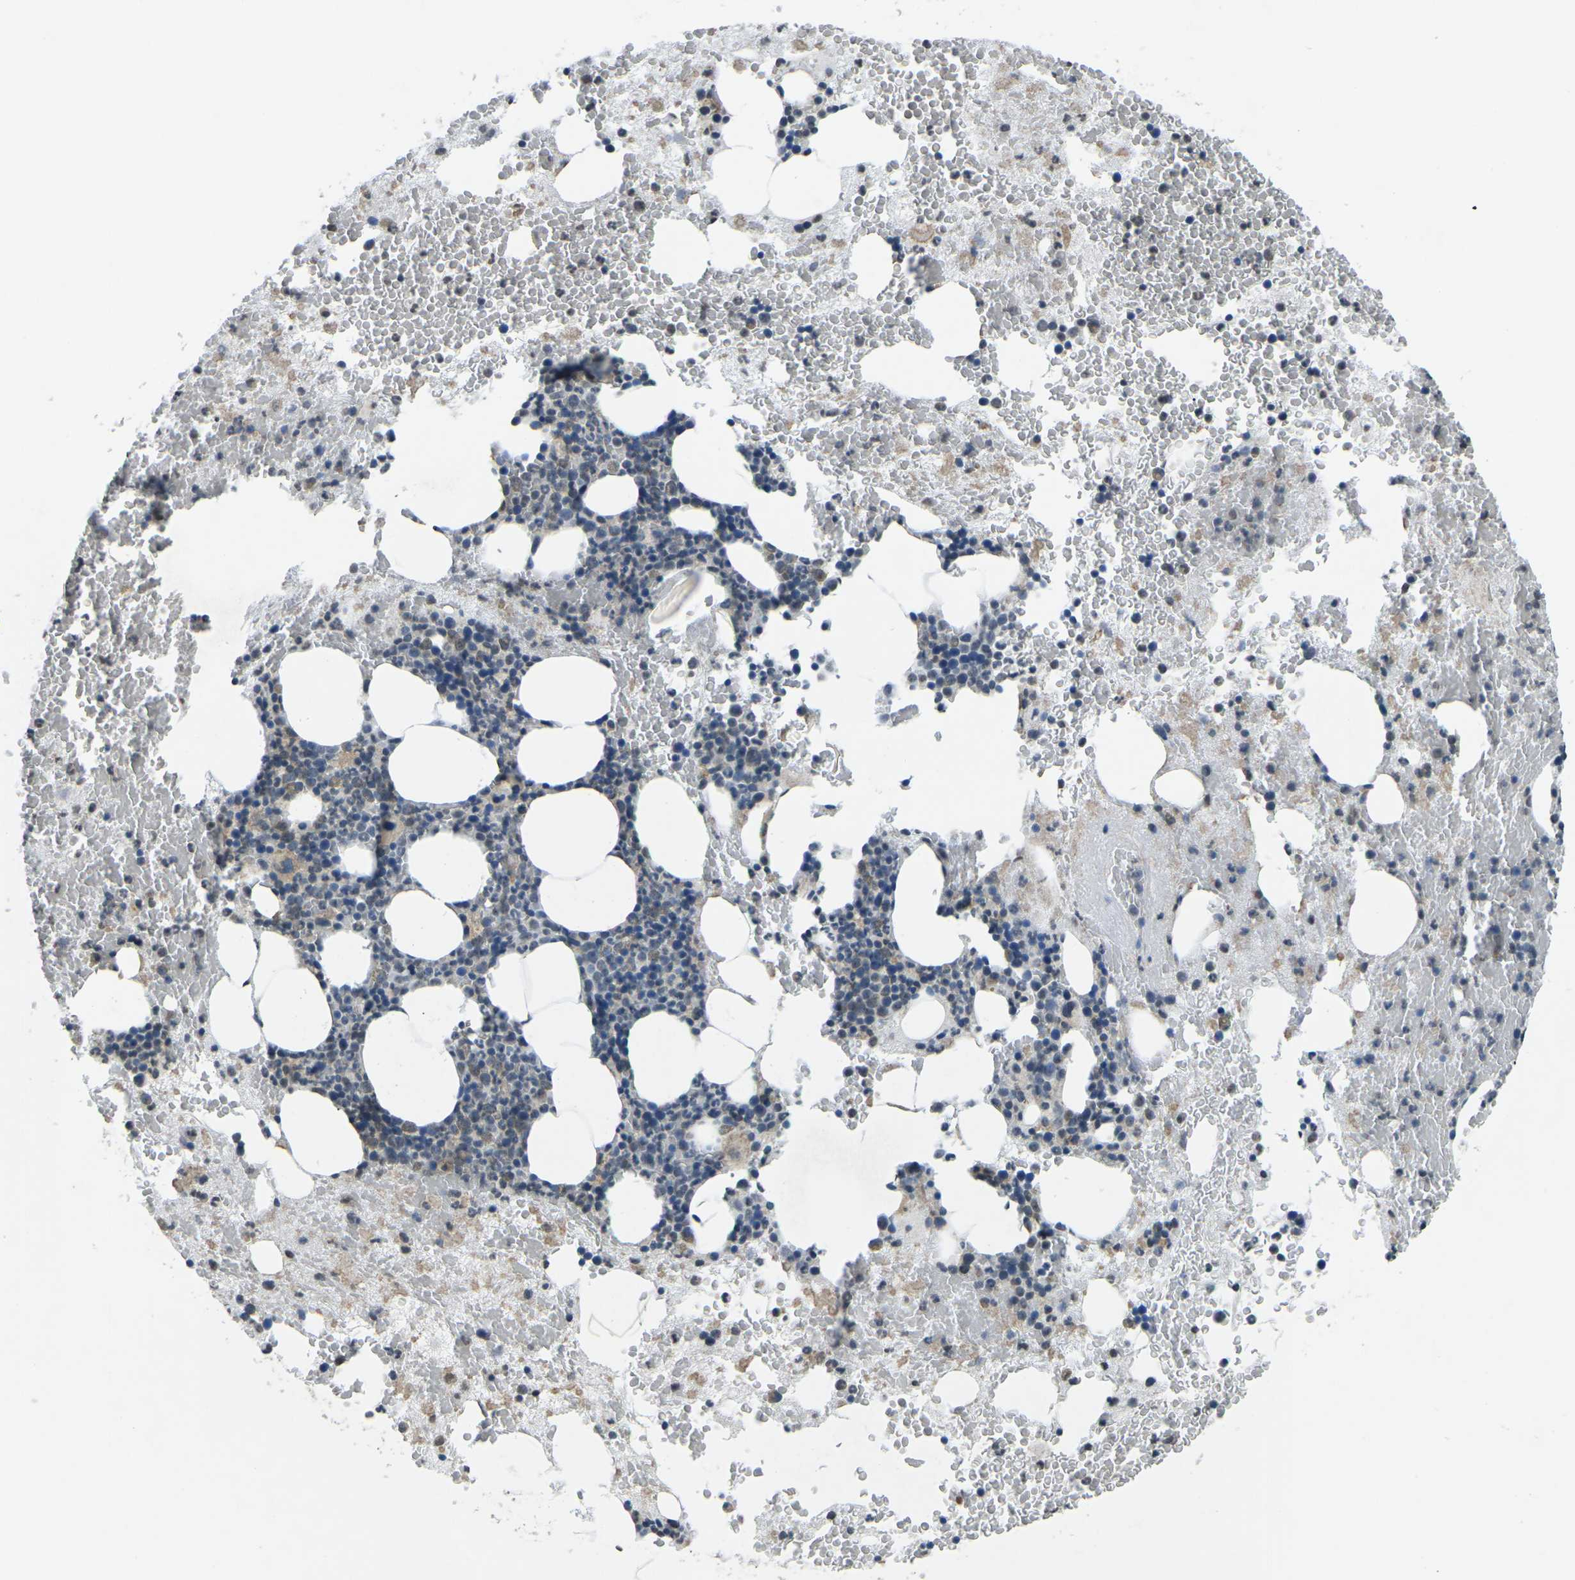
{"staining": {"intensity": "weak", "quantity": "<25%", "location": "cytoplasmic/membranous"}, "tissue": "bone marrow", "cell_type": "Hematopoietic cells", "image_type": "normal", "snomed": [{"axis": "morphology", "description": "Normal tissue, NOS"}, {"axis": "morphology", "description": "Inflammation, NOS"}, {"axis": "topography", "description": "Bone marrow"}], "caption": "Bone marrow stained for a protein using immunohistochemistry exhibits no staining hematopoietic cells.", "gene": "TFR2", "patient": {"sex": "male", "age": 63}}